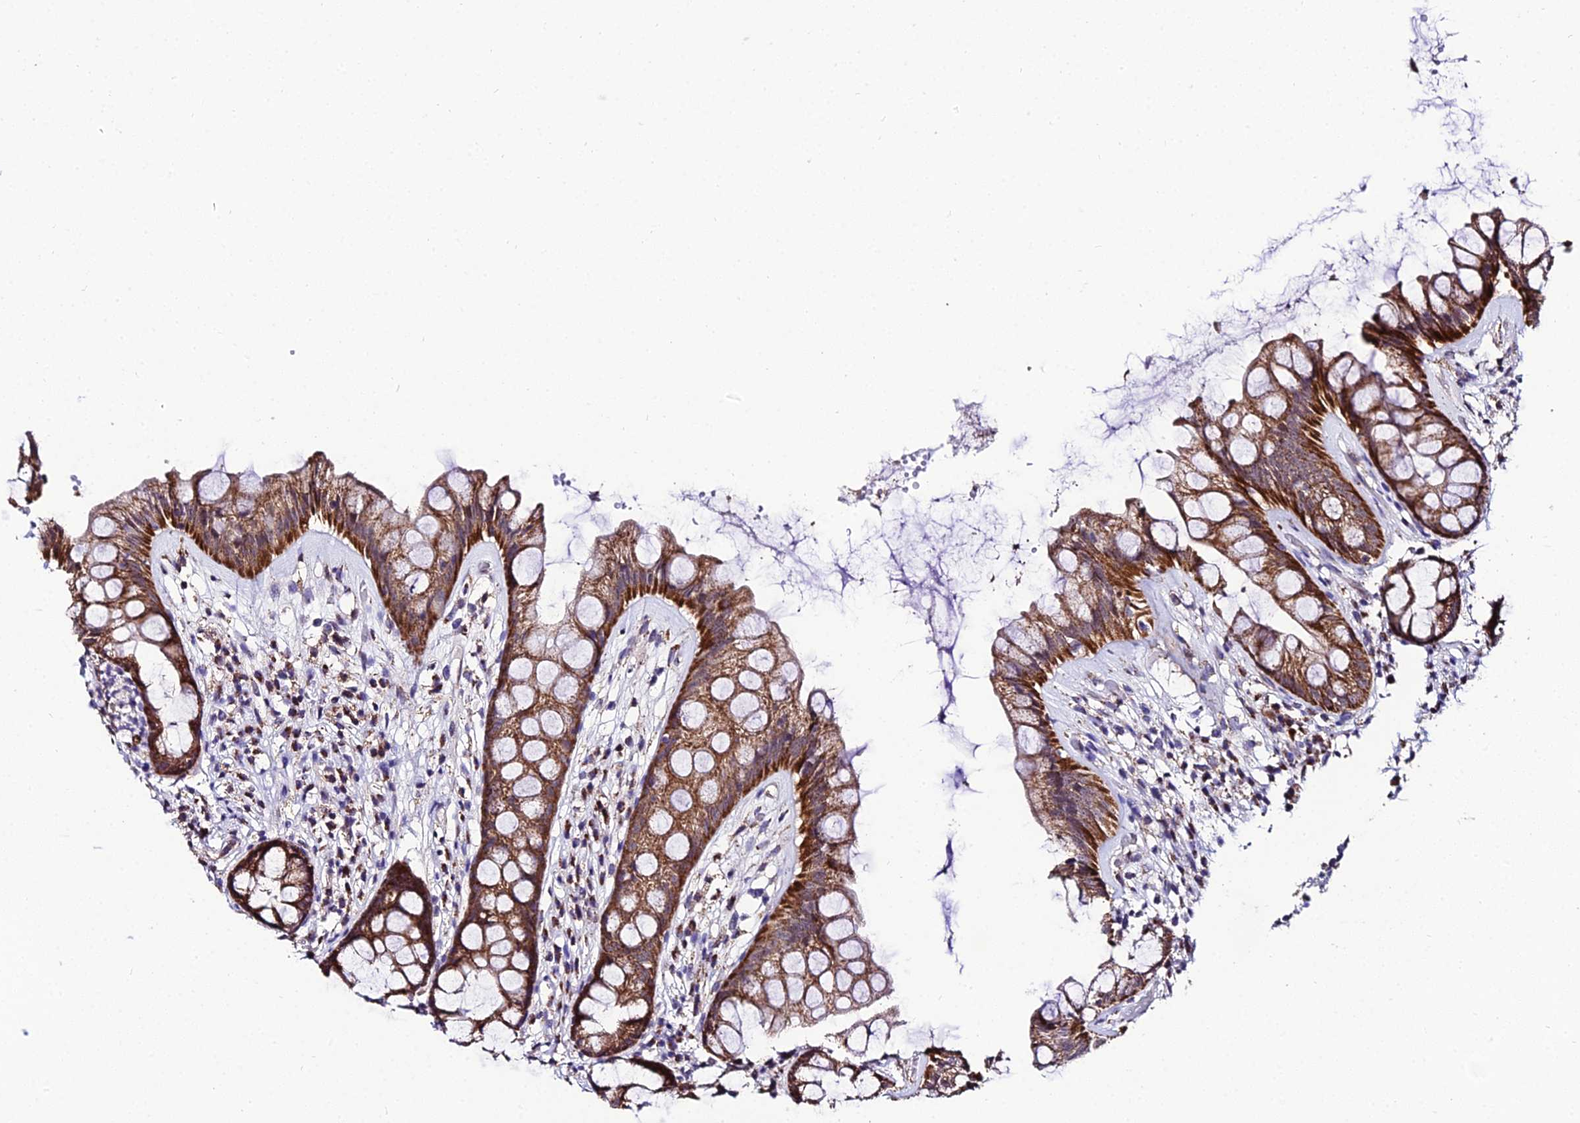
{"staining": {"intensity": "strong", "quantity": ">75%", "location": "cytoplasmic/membranous"}, "tissue": "rectum", "cell_type": "Glandular cells", "image_type": "normal", "snomed": [{"axis": "morphology", "description": "Normal tissue, NOS"}, {"axis": "topography", "description": "Rectum"}], "caption": "Immunohistochemistry (IHC) micrograph of normal rectum: human rectum stained using immunohistochemistry shows high levels of strong protein expression localized specifically in the cytoplasmic/membranous of glandular cells, appearing as a cytoplasmic/membranous brown color.", "gene": "PSMD2", "patient": {"sex": "male", "age": 74}}